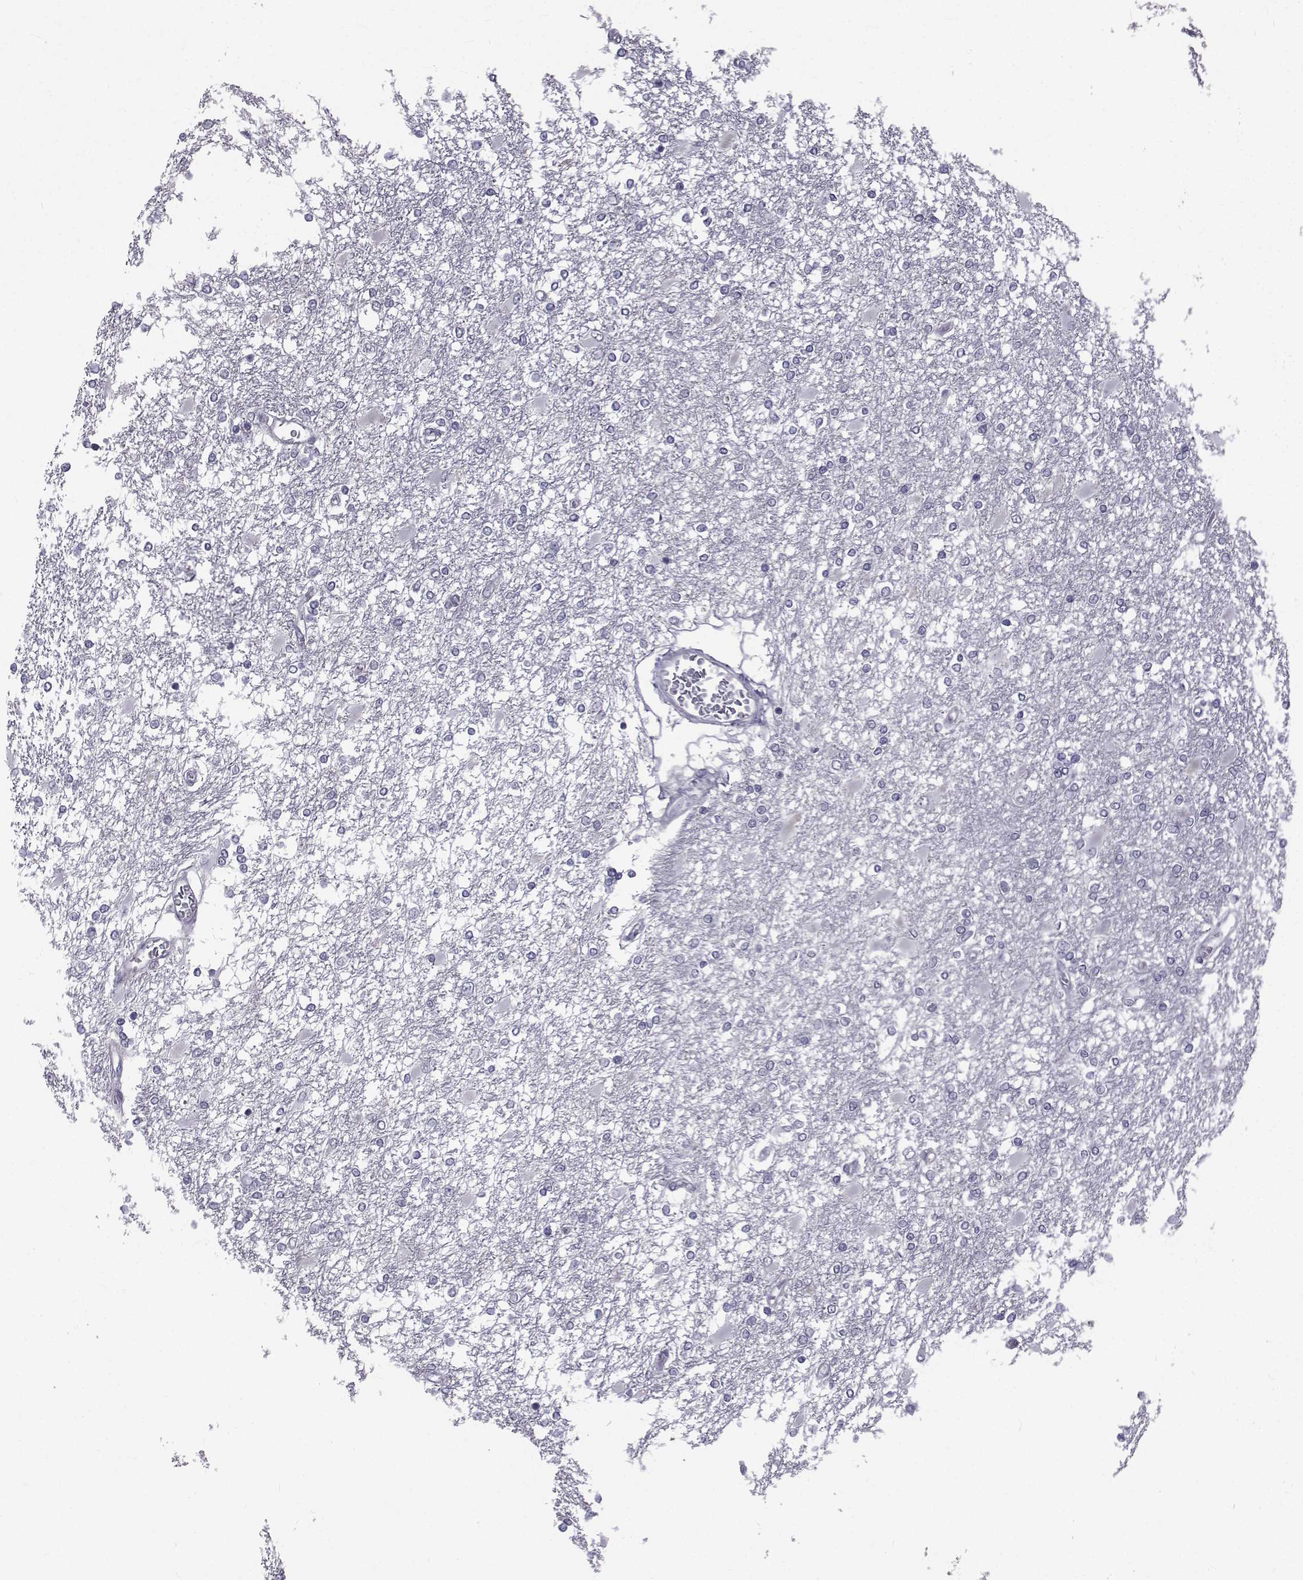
{"staining": {"intensity": "negative", "quantity": "none", "location": "none"}, "tissue": "glioma", "cell_type": "Tumor cells", "image_type": "cancer", "snomed": [{"axis": "morphology", "description": "Glioma, malignant, High grade"}, {"axis": "topography", "description": "Cerebral cortex"}], "caption": "Immunohistochemistry of glioma reveals no expression in tumor cells. Brightfield microscopy of immunohistochemistry stained with DAB (brown) and hematoxylin (blue), captured at high magnification.", "gene": "SLC30A10", "patient": {"sex": "male", "age": 79}}